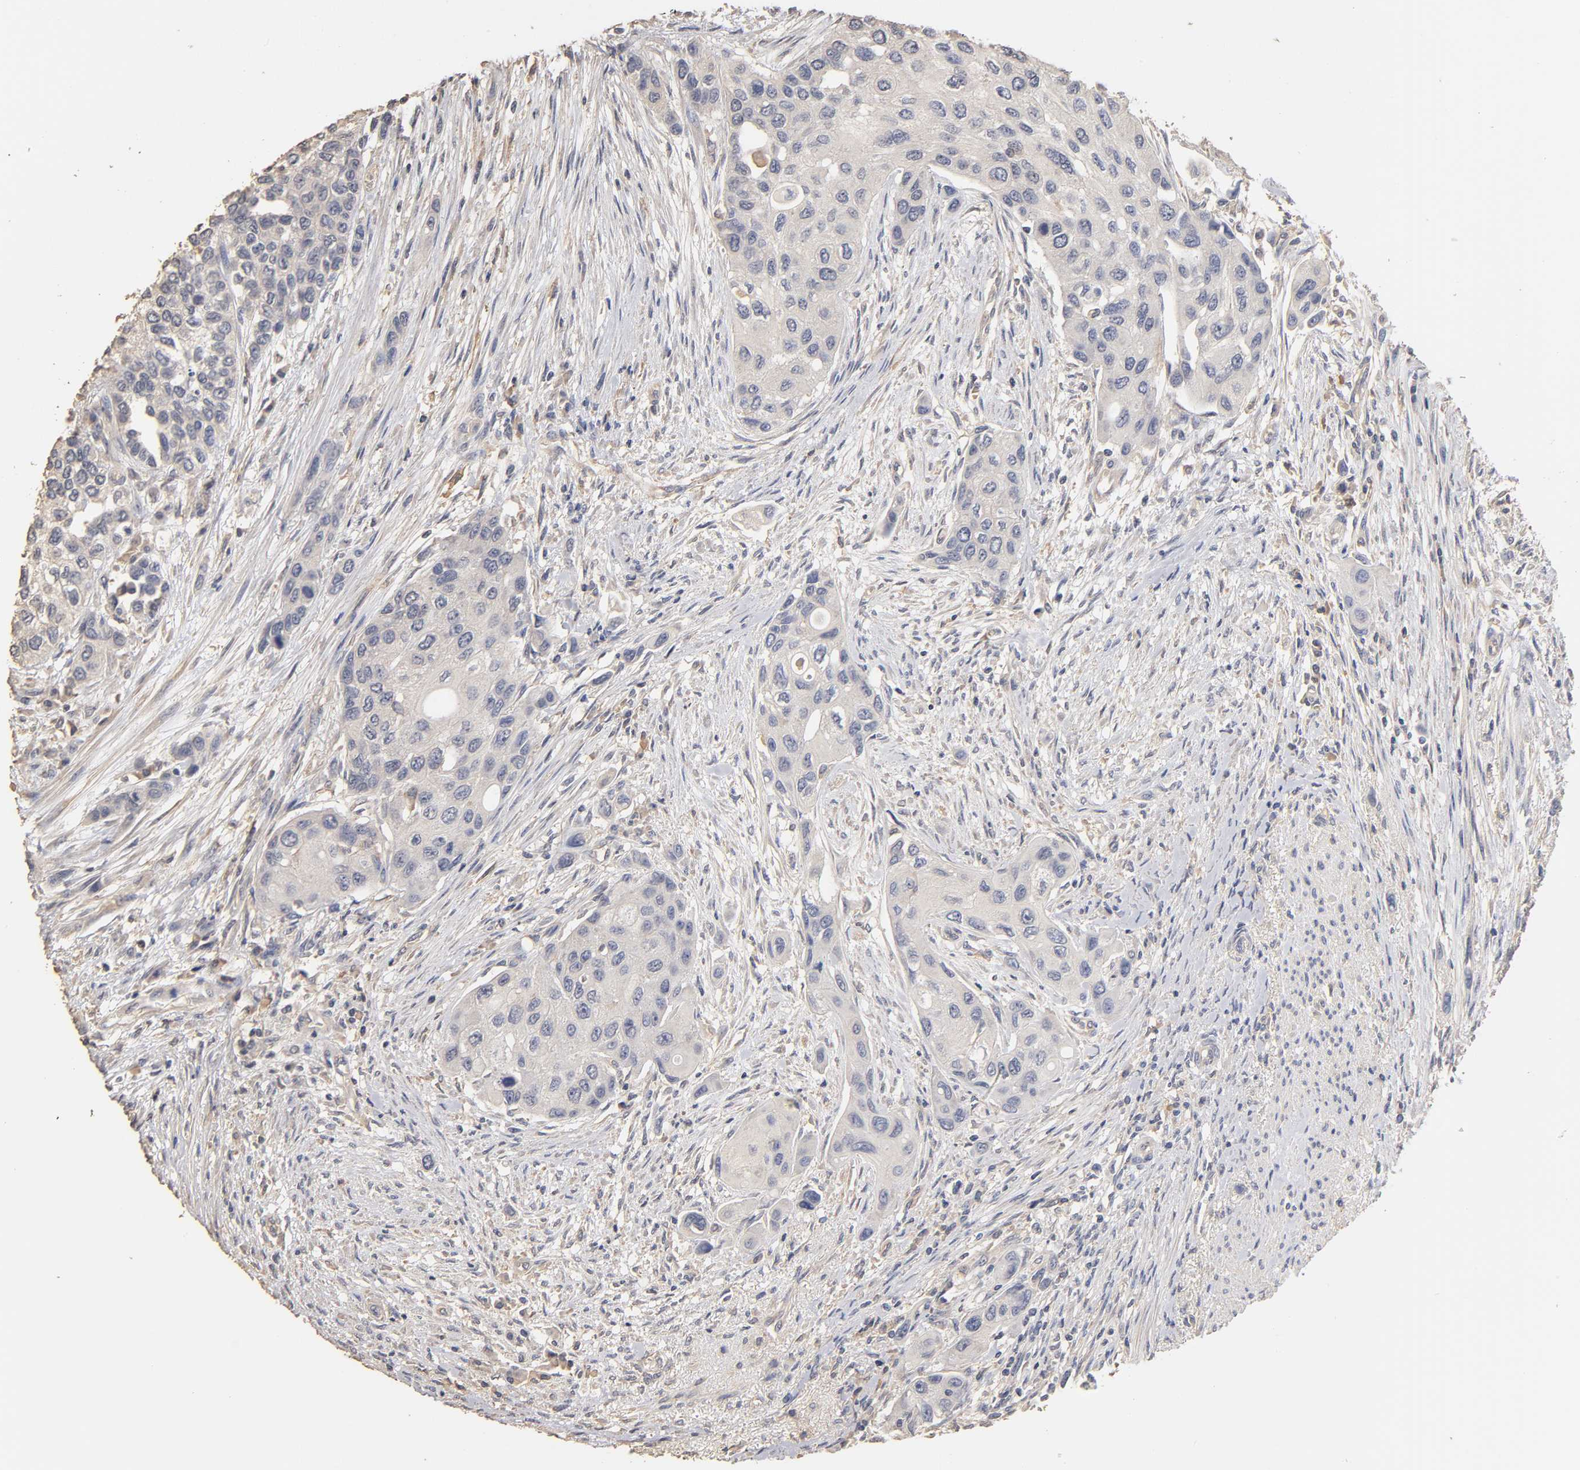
{"staining": {"intensity": "negative", "quantity": "none", "location": "none"}, "tissue": "urothelial cancer", "cell_type": "Tumor cells", "image_type": "cancer", "snomed": [{"axis": "morphology", "description": "Urothelial carcinoma, High grade"}, {"axis": "topography", "description": "Urinary bladder"}], "caption": "This is an immunohistochemistry (IHC) micrograph of urothelial cancer. There is no staining in tumor cells.", "gene": "VSIG4", "patient": {"sex": "female", "age": 56}}